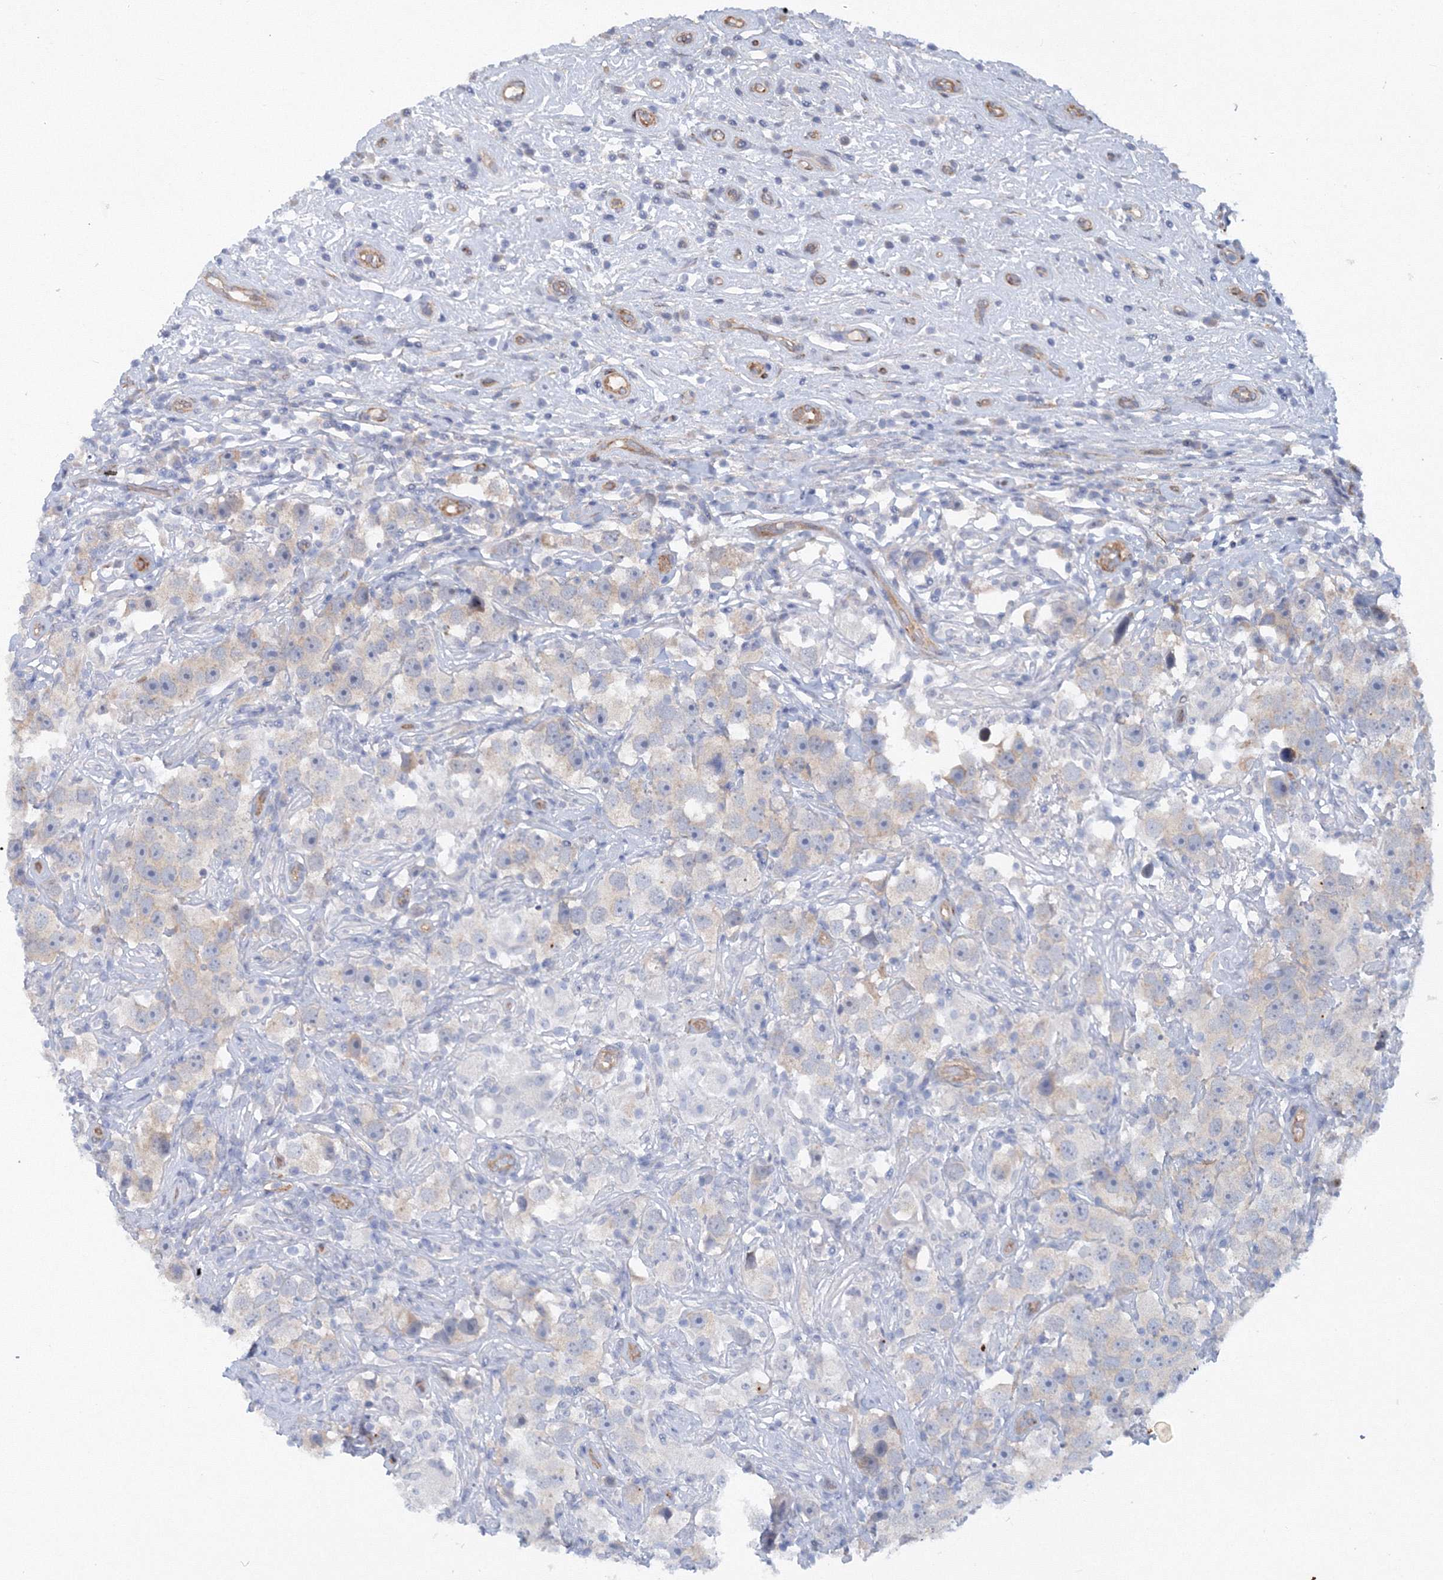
{"staining": {"intensity": "negative", "quantity": "none", "location": "none"}, "tissue": "testis cancer", "cell_type": "Tumor cells", "image_type": "cancer", "snomed": [{"axis": "morphology", "description": "Seminoma, NOS"}, {"axis": "topography", "description": "Testis"}], "caption": "The micrograph shows no staining of tumor cells in seminoma (testis). The staining was performed using DAB (3,3'-diaminobenzidine) to visualize the protein expression in brown, while the nuclei were stained in blue with hematoxylin (Magnification: 20x).", "gene": "TANC1", "patient": {"sex": "male", "age": 49}}